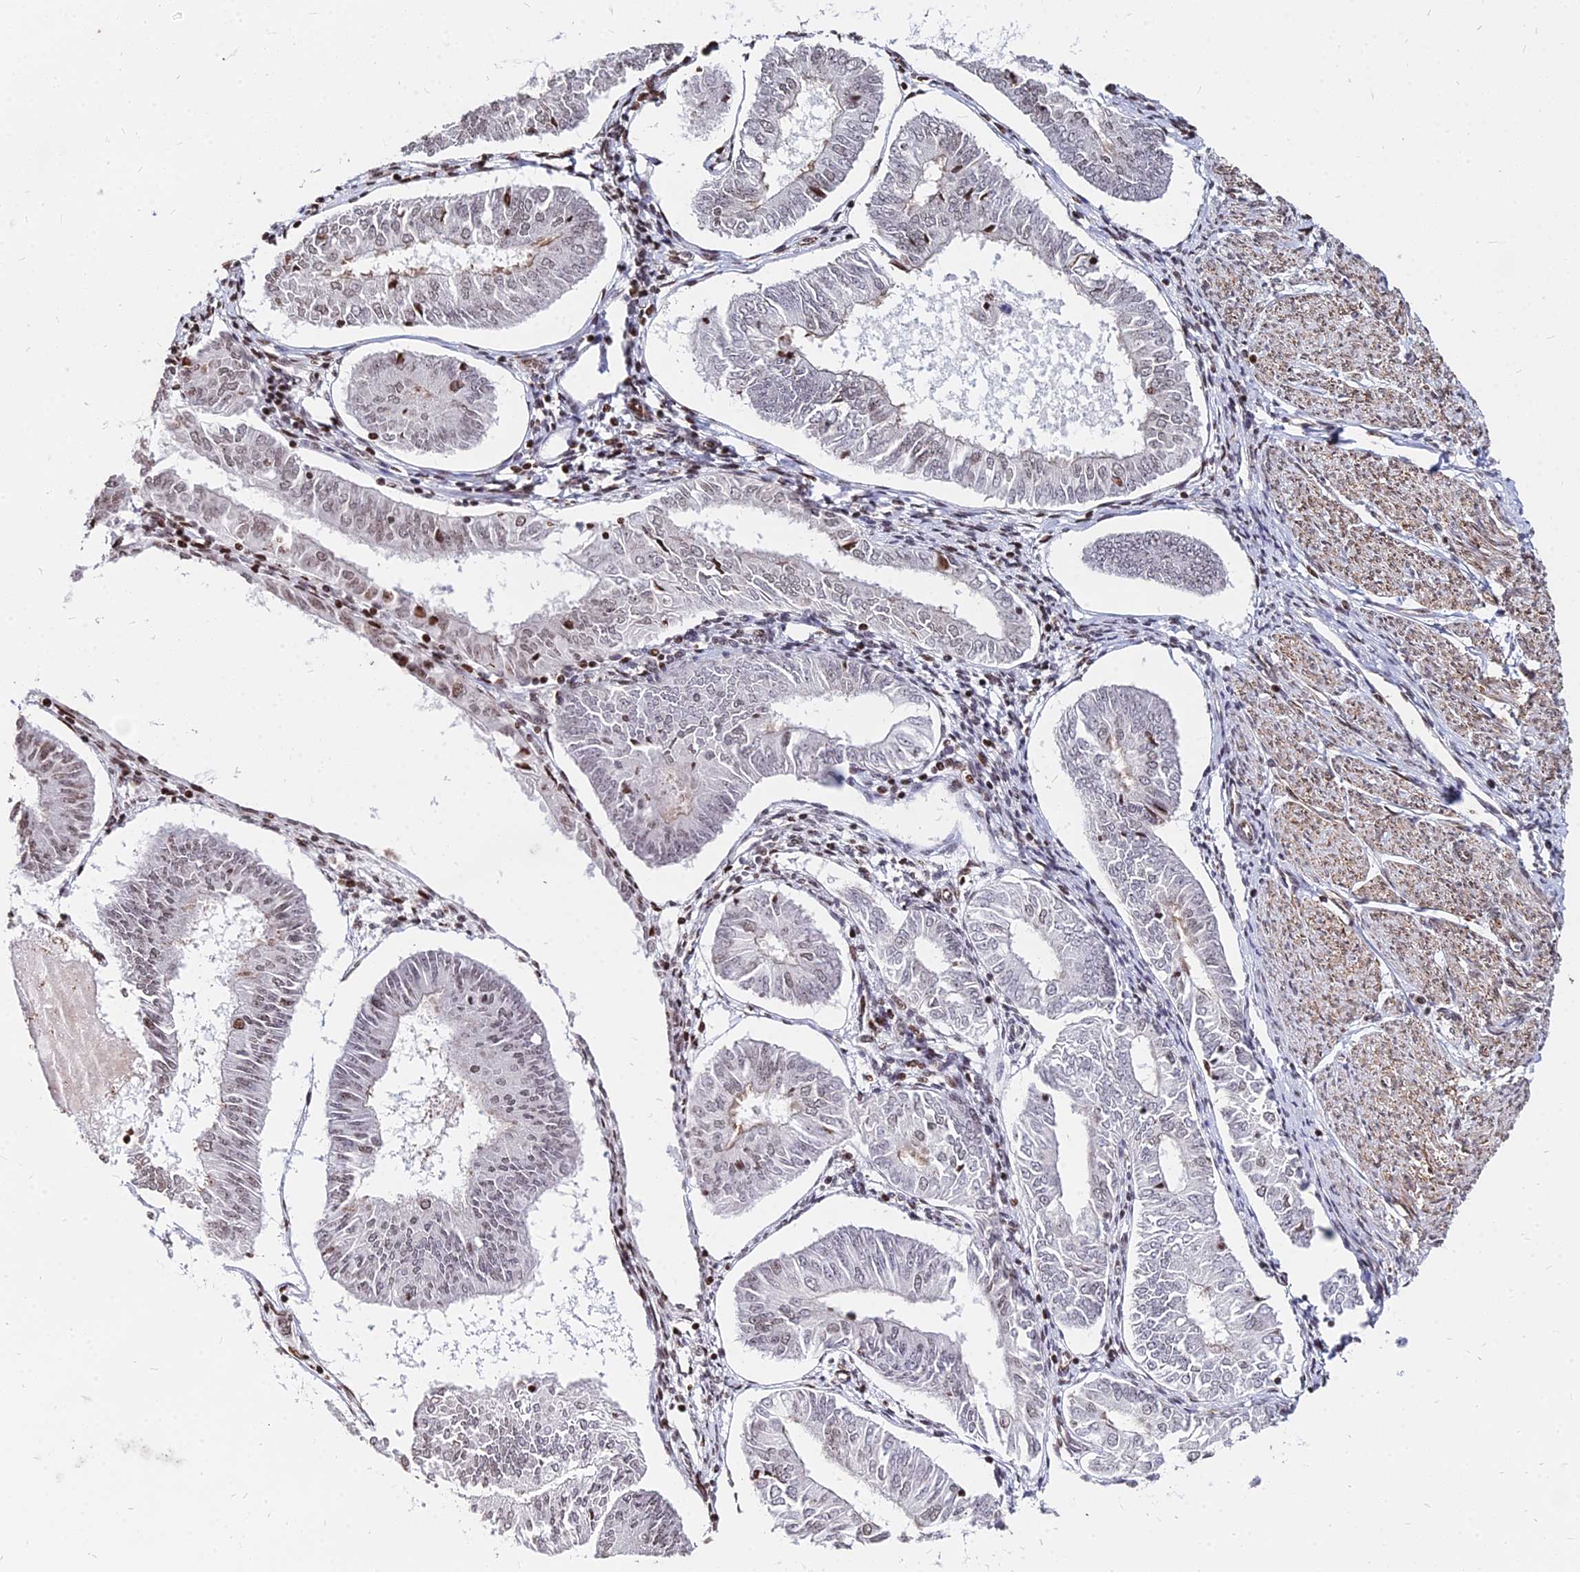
{"staining": {"intensity": "weak", "quantity": "25%-75%", "location": "nuclear"}, "tissue": "endometrial cancer", "cell_type": "Tumor cells", "image_type": "cancer", "snomed": [{"axis": "morphology", "description": "Adenocarcinoma, NOS"}, {"axis": "topography", "description": "Endometrium"}], "caption": "Human endometrial cancer stained for a protein (brown) demonstrates weak nuclear positive expression in approximately 25%-75% of tumor cells.", "gene": "NYAP2", "patient": {"sex": "female", "age": 58}}